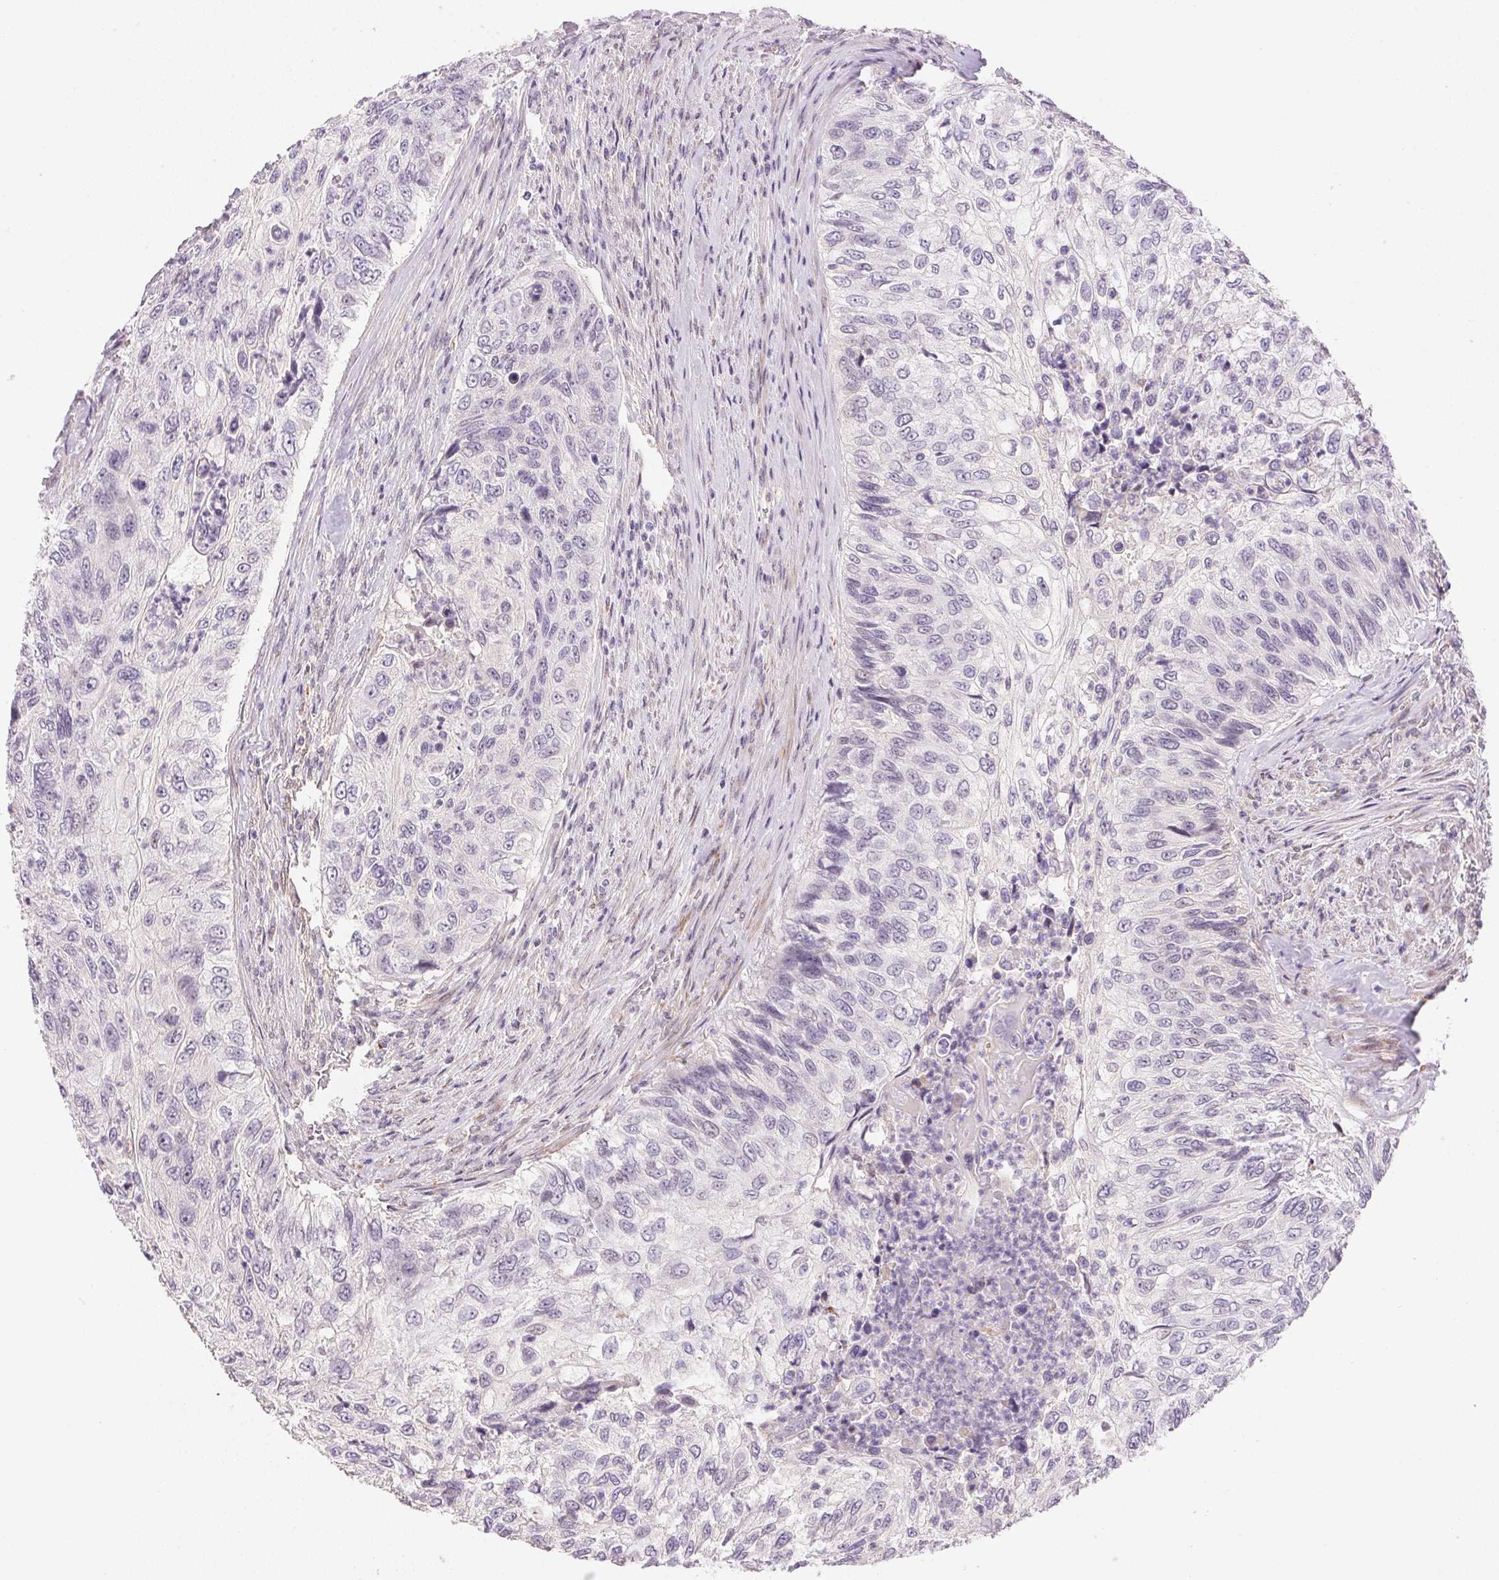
{"staining": {"intensity": "negative", "quantity": "none", "location": "none"}, "tissue": "urothelial cancer", "cell_type": "Tumor cells", "image_type": "cancer", "snomed": [{"axis": "morphology", "description": "Urothelial carcinoma, High grade"}, {"axis": "topography", "description": "Urinary bladder"}], "caption": "Immunohistochemical staining of human high-grade urothelial carcinoma displays no significant expression in tumor cells.", "gene": "GYG2", "patient": {"sex": "female", "age": 60}}